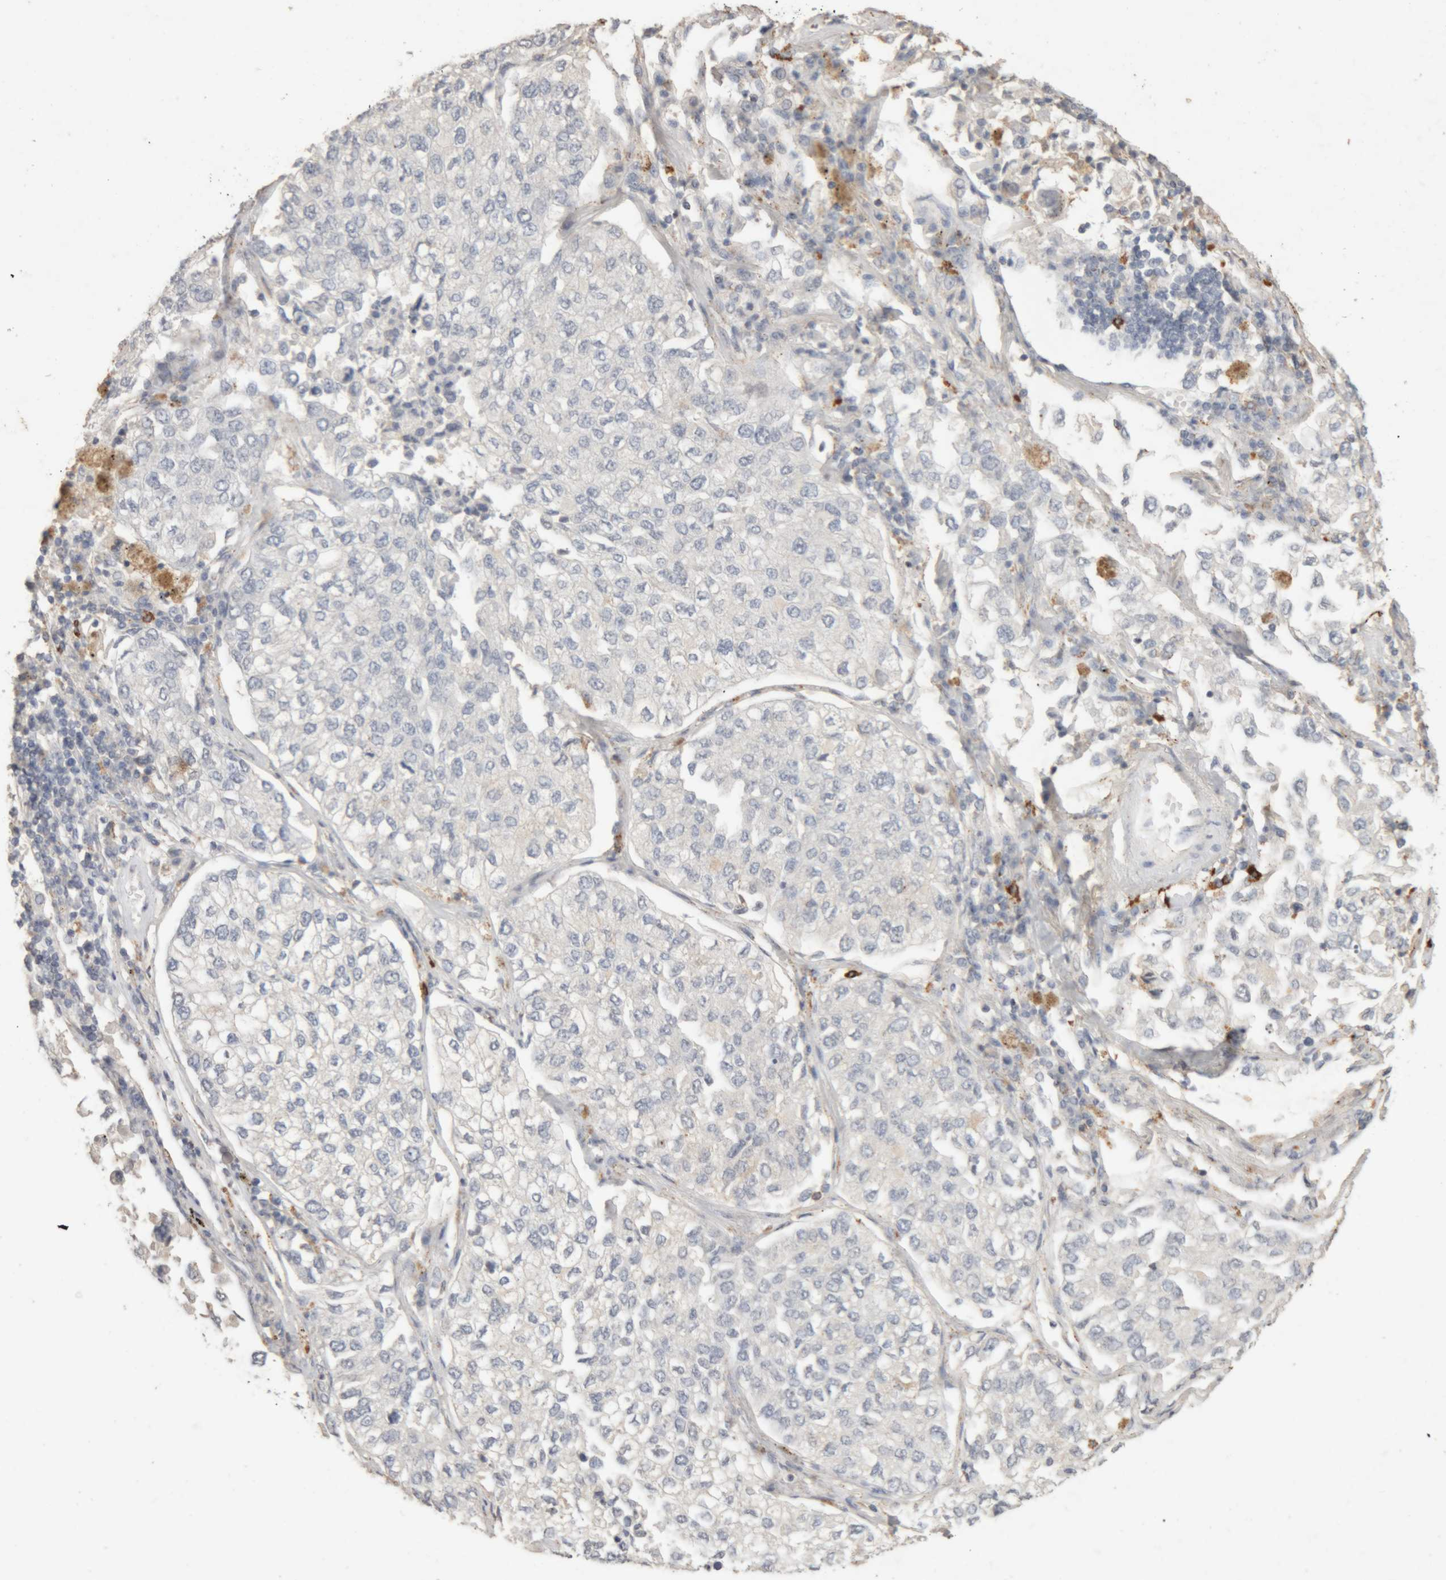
{"staining": {"intensity": "negative", "quantity": "none", "location": "none"}, "tissue": "lung cancer", "cell_type": "Tumor cells", "image_type": "cancer", "snomed": [{"axis": "morphology", "description": "Adenocarcinoma, NOS"}, {"axis": "topography", "description": "Lung"}], "caption": "Tumor cells show no significant protein expression in lung cancer (adenocarcinoma). (DAB immunohistochemistry visualized using brightfield microscopy, high magnification).", "gene": "ARSA", "patient": {"sex": "male", "age": 63}}